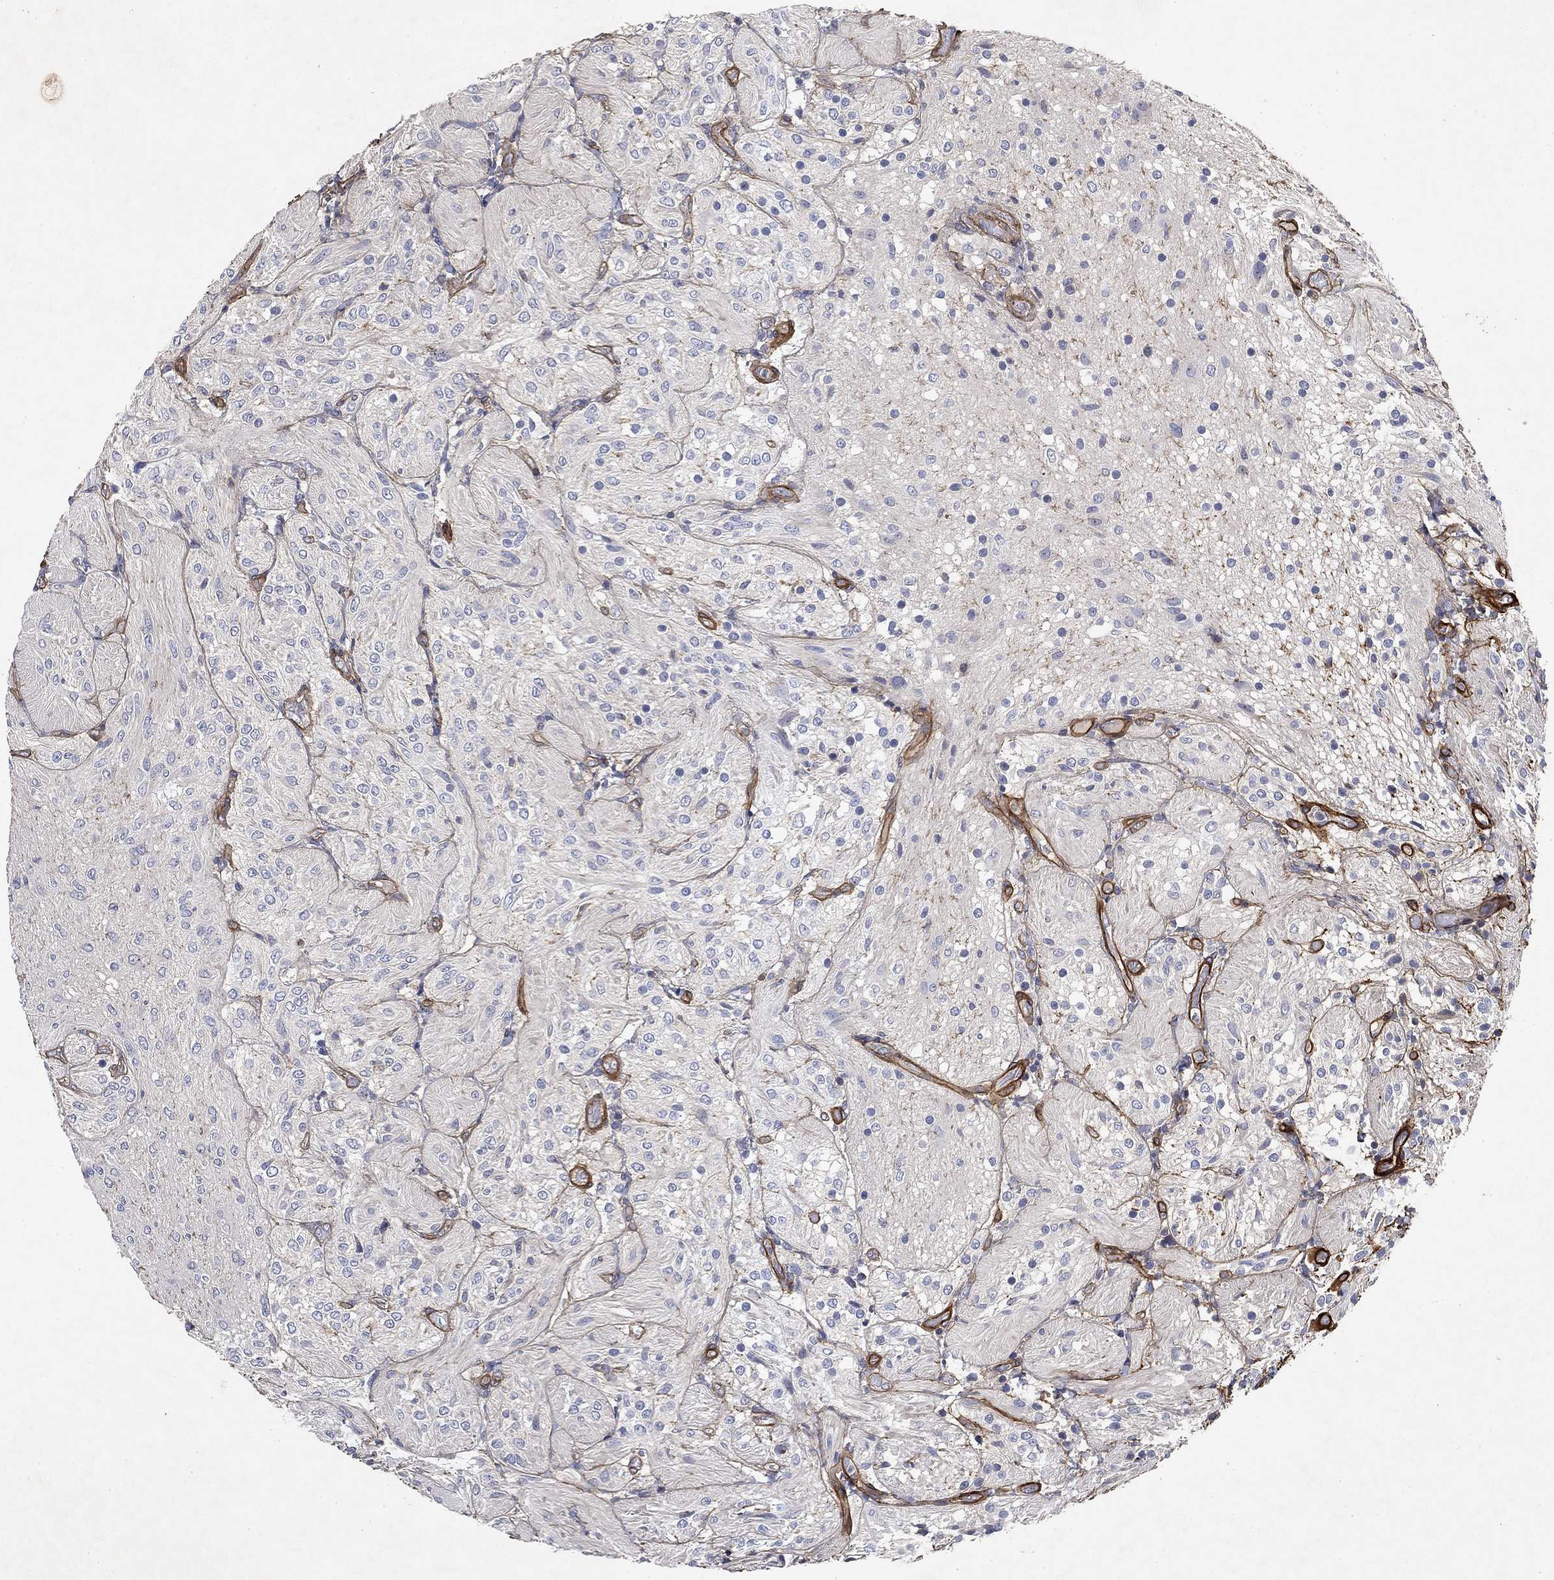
{"staining": {"intensity": "negative", "quantity": "none", "location": "none"}, "tissue": "glioma", "cell_type": "Tumor cells", "image_type": "cancer", "snomed": [{"axis": "morphology", "description": "Glioma, malignant, Low grade"}, {"axis": "topography", "description": "Brain"}], "caption": "IHC of human glioma displays no staining in tumor cells.", "gene": "COL4A2", "patient": {"sex": "male", "age": 3}}